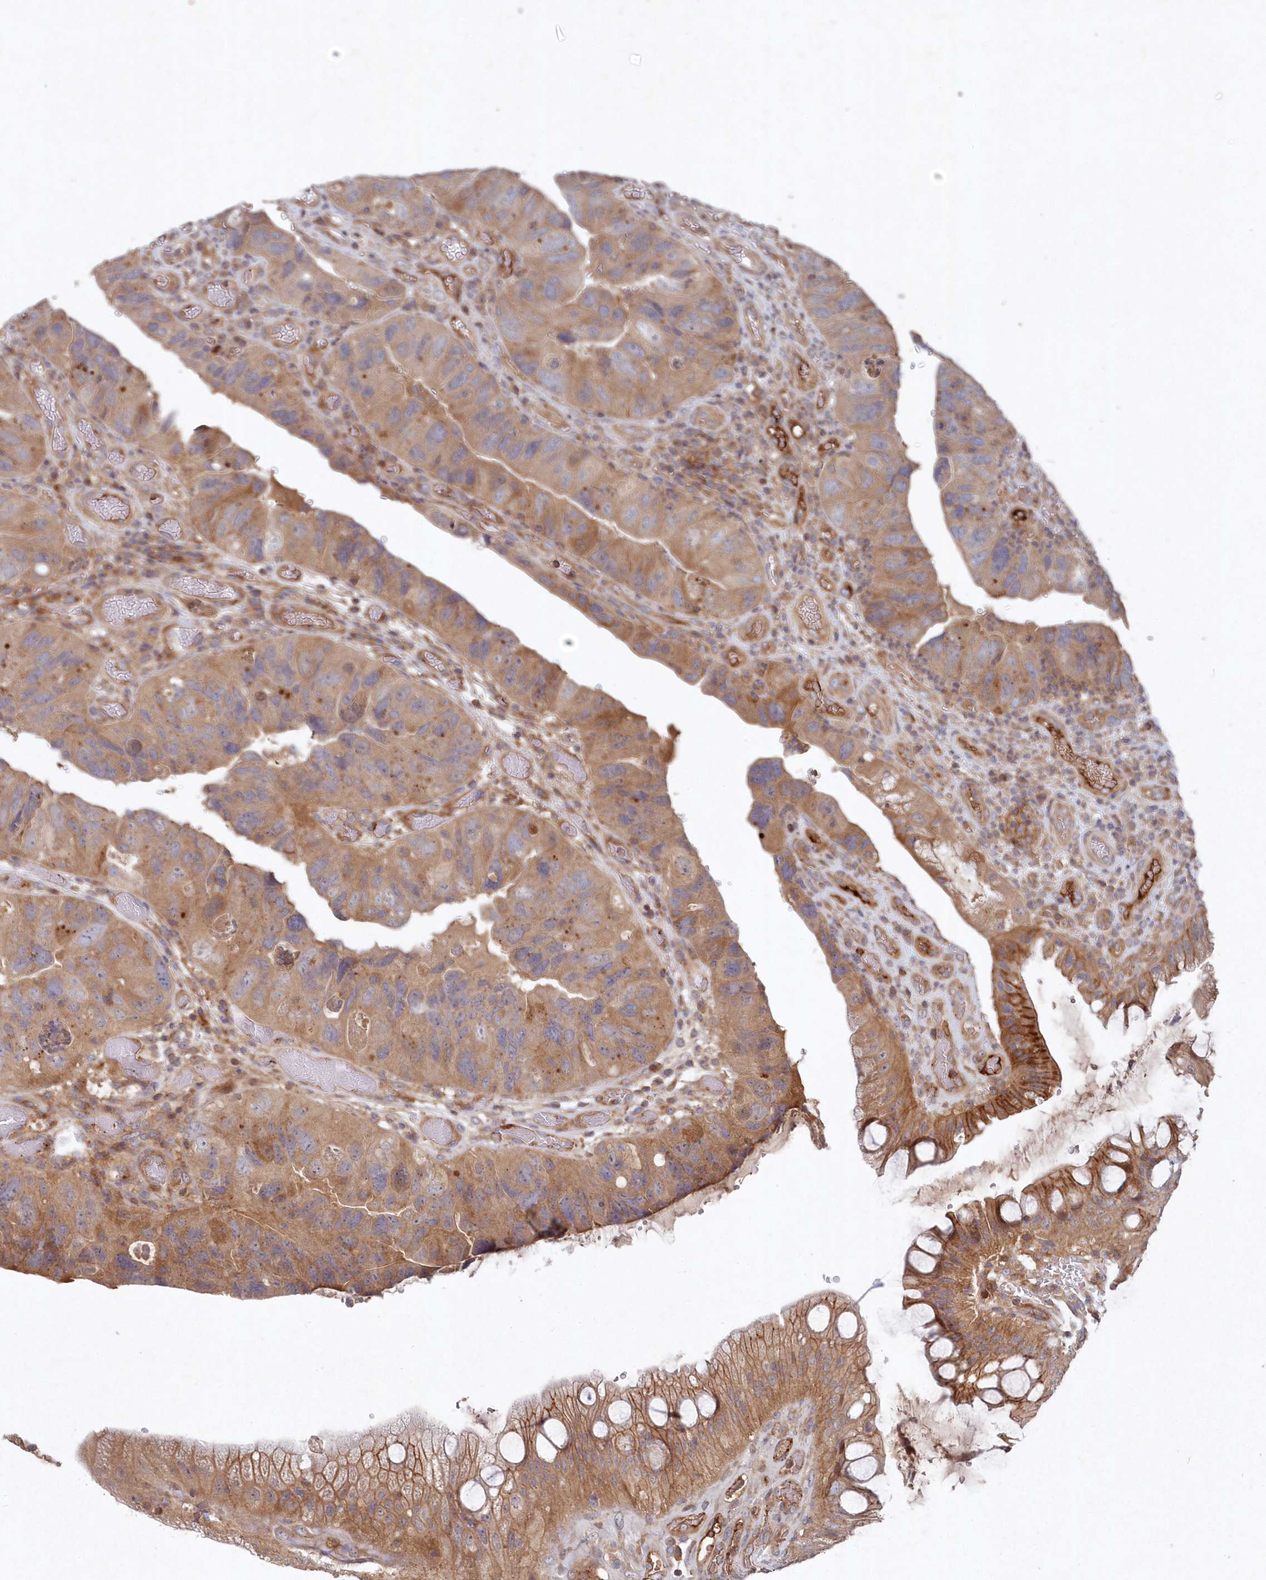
{"staining": {"intensity": "moderate", "quantity": ">75%", "location": "cytoplasmic/membranous"}, "tissue": "colorectal cancer", "cell_type": "Tumor cells", "image_type": "cancer", "snomed": [{"axis": "morphology", "description": "Adenocarcinoma, NOS"}, {"axis": "topography", "description": "Rectum"}], "caption": "Colorectal adenocarcinoma tissue demonstrates moderate cytoplasmic/membranous staining in approximately >75% of tumor cells, visualized by immunohistochemistry.", "gene": "ABHD14B", "patient": {"sex": "male", "age": 63}}